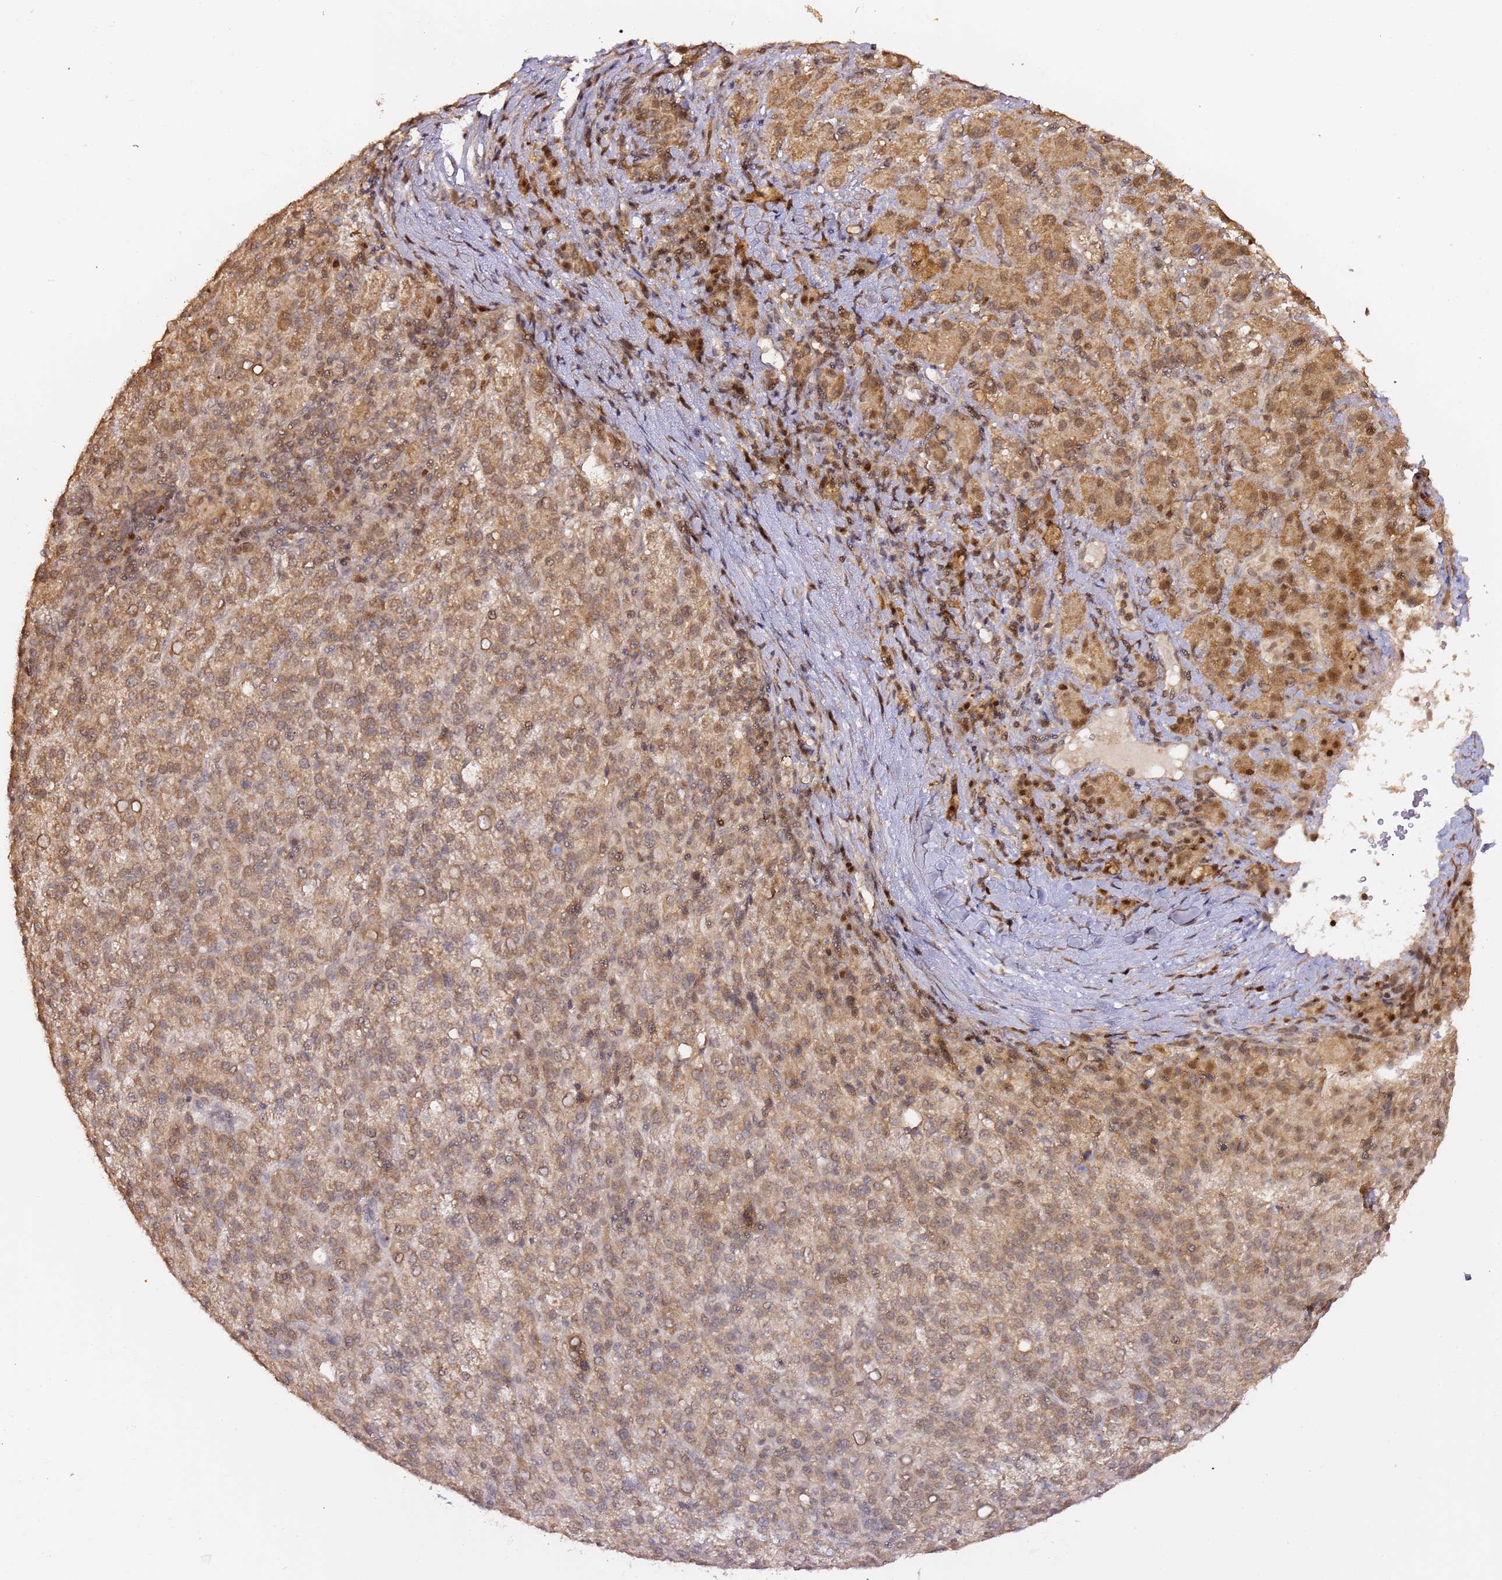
{"staining": {"intensity": "moderate", "quantity": ">75%", "location": "cytoplasmic/membranous,nuclear"}, "tissue": "liver cancer", "cell_type": "Tumor cells", "image_type": "cancer", "snomed": [{"axis": "morphology", "description": "Carcinoma, Hepatocellular, NOS"}, {"axis": "topography", "description": "Liver"}], "caption": "IHC micrograph of neoplastic tissue: human liver cancer (hepatocellular carcinoma) stained using immunohistochemistry (IHC) shows medium levels of moderate protein expression localized specifically in the cytoplasmic/membranous and nuclear of tumor cells, appearing as a cytoplasmic/membranous and nuclear brown color.", "gene": "OR5V1", "patient": {"sex": "female", "age": 58}}